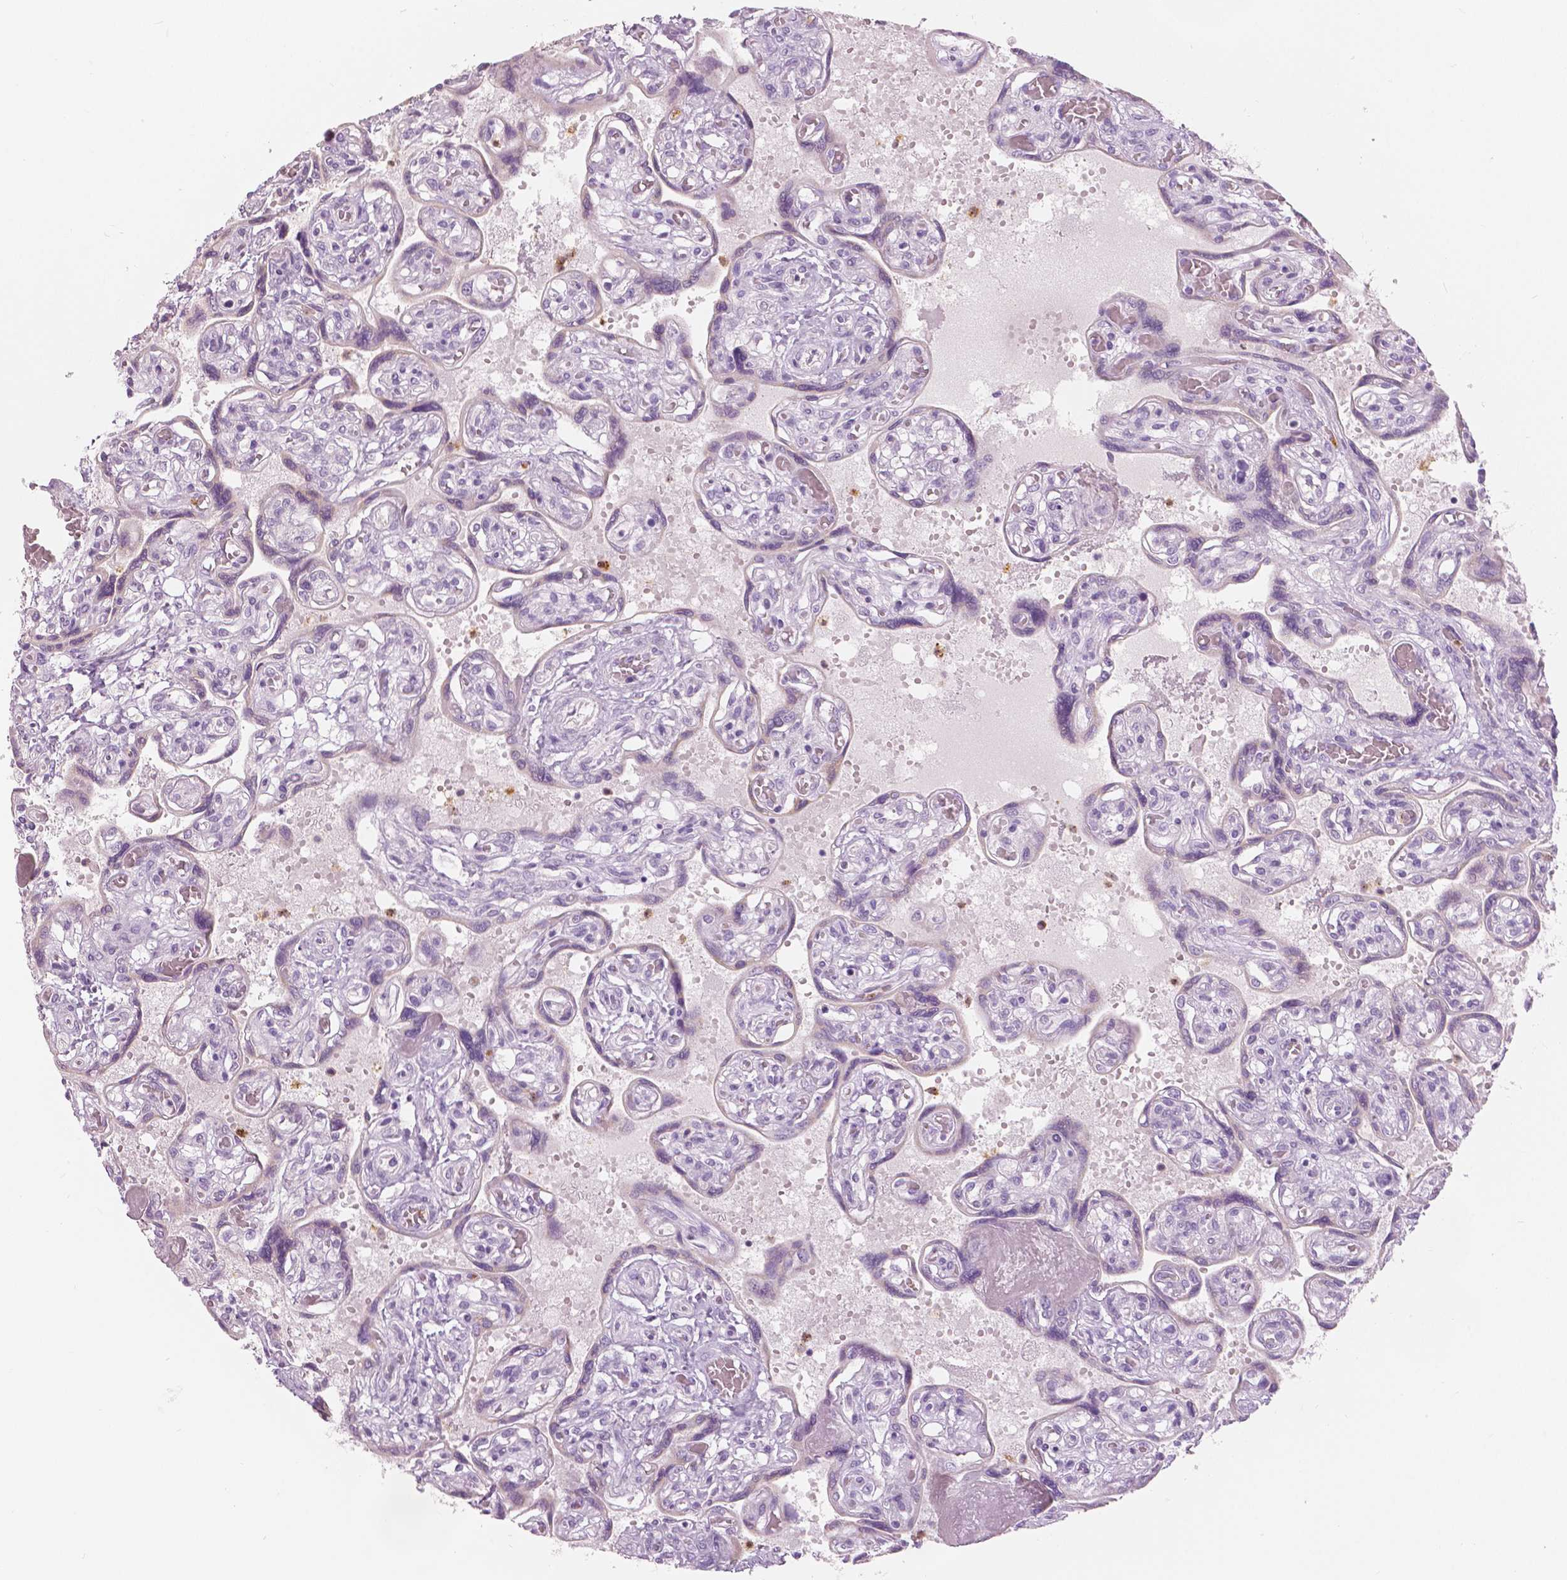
{"staining": {"intensity": "negative", "quantity": "none", "location": "none"}, "tissue": "placenta", "cell_type": "Decidual cells", "image_type": "normal", "snomed": [{"axis": "morphology", "description": "Normal tissue, NOS"}, {"axis": "topography", "description": "Placenta"}], "caption": "Decidual cells are negative for protein expression in normal human placenta. The staining is performed using DAB (3,3'-diaminobenzidine) brown chromogen with nuclei counter-stained in using hematoxylin.", "gene": "CXCR2", "patient": {"sex": "female", "age": 32}}